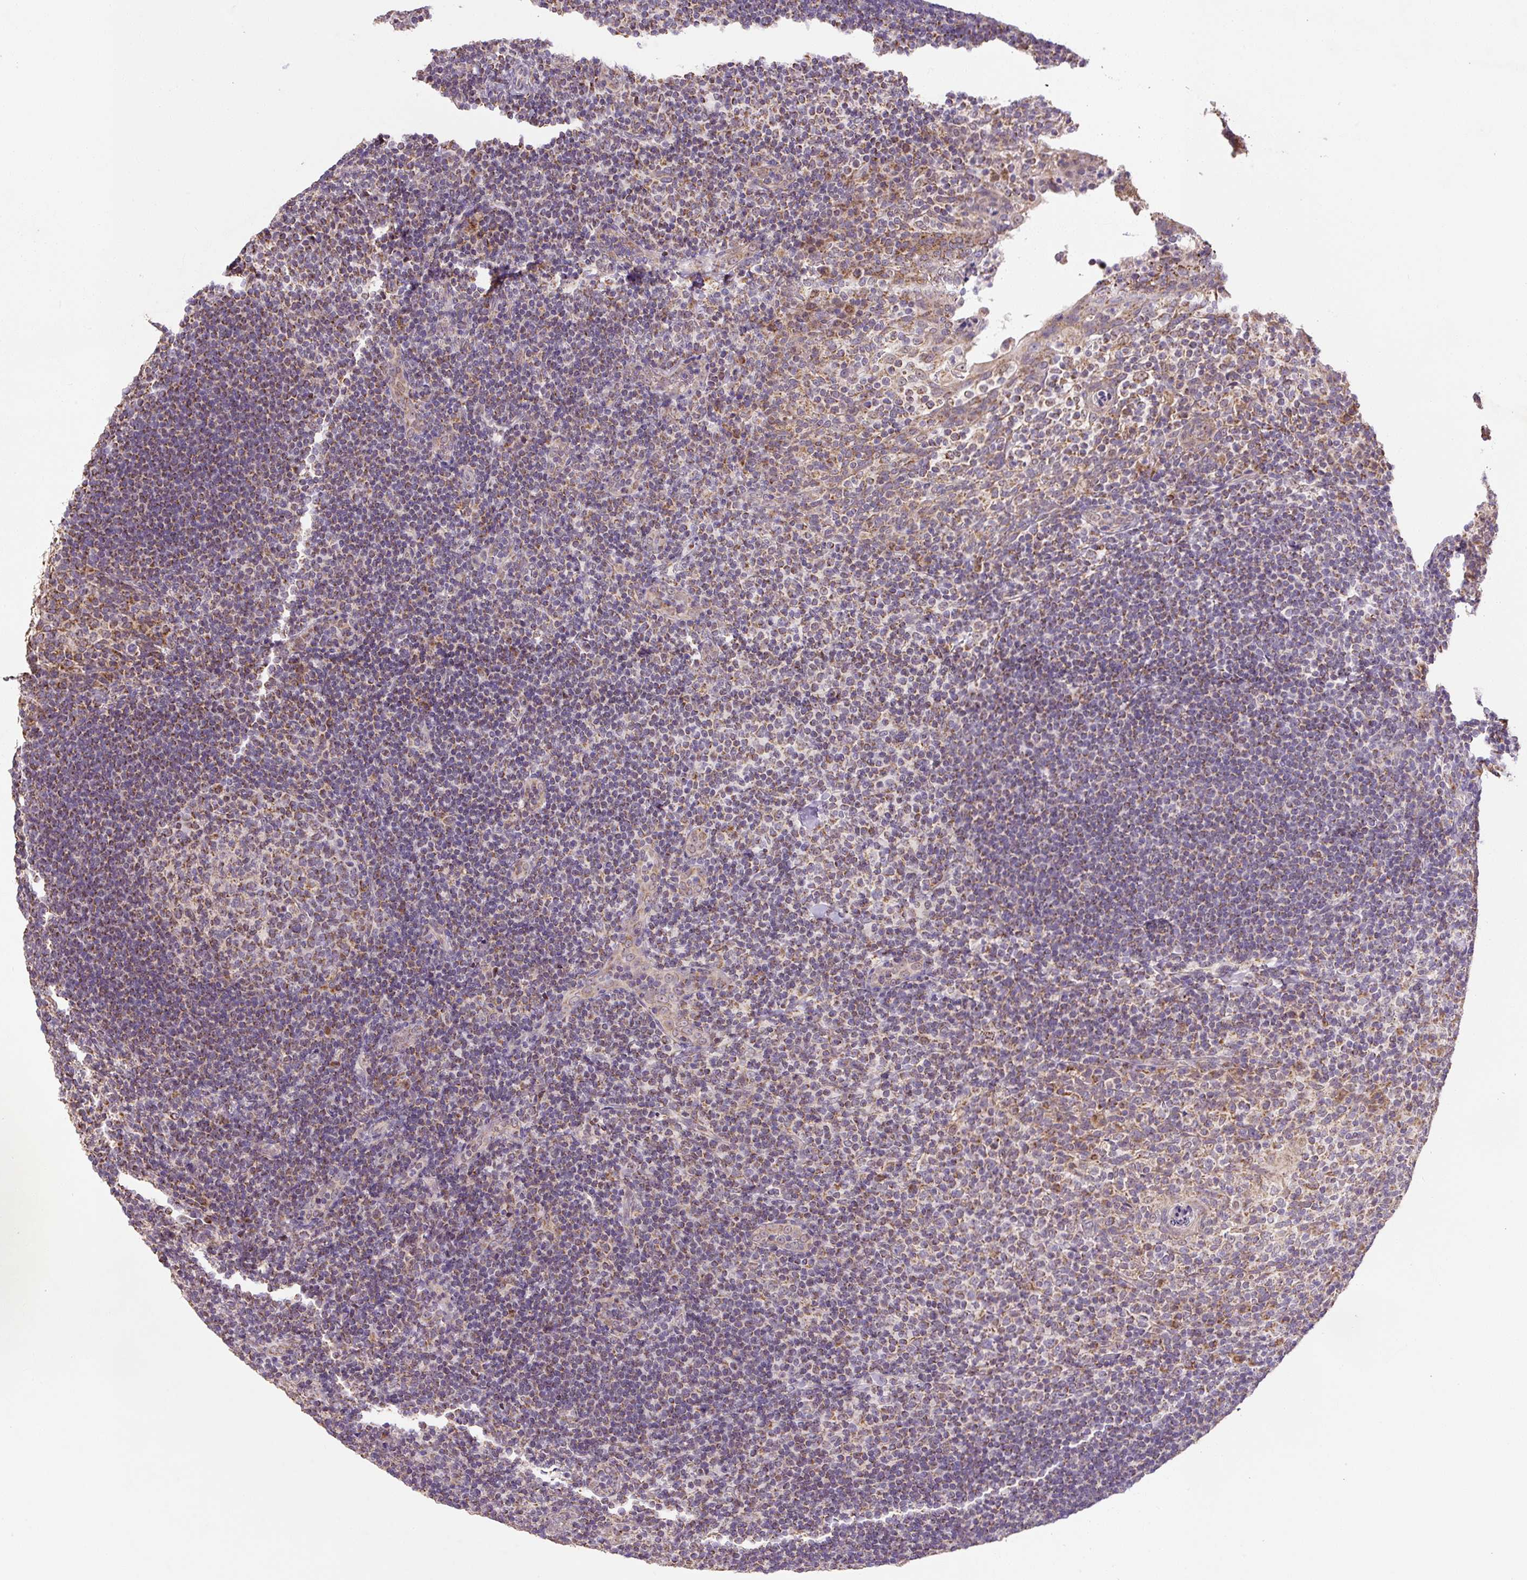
{"staining": {"intensity": "moderate", "quantity": ">75%", "location": "cytoplasmic/membranous"}, "tissue": "tonsil", "cell_type": "Germinal center cells", "image_type": "normal", "snomed": [{"axis": "morphology", "description": "Normal tissue, NOS"}, {"axis": "topography", "description": "Tonsil"}], "caption": "A photomicrograph of tonsil stained for a protein demonstrates moderate cytoplasmic/membranous brown staining in germinal center cells.", "gene": "MFSD9", "patient": {"sex": "female", "age": 10}}